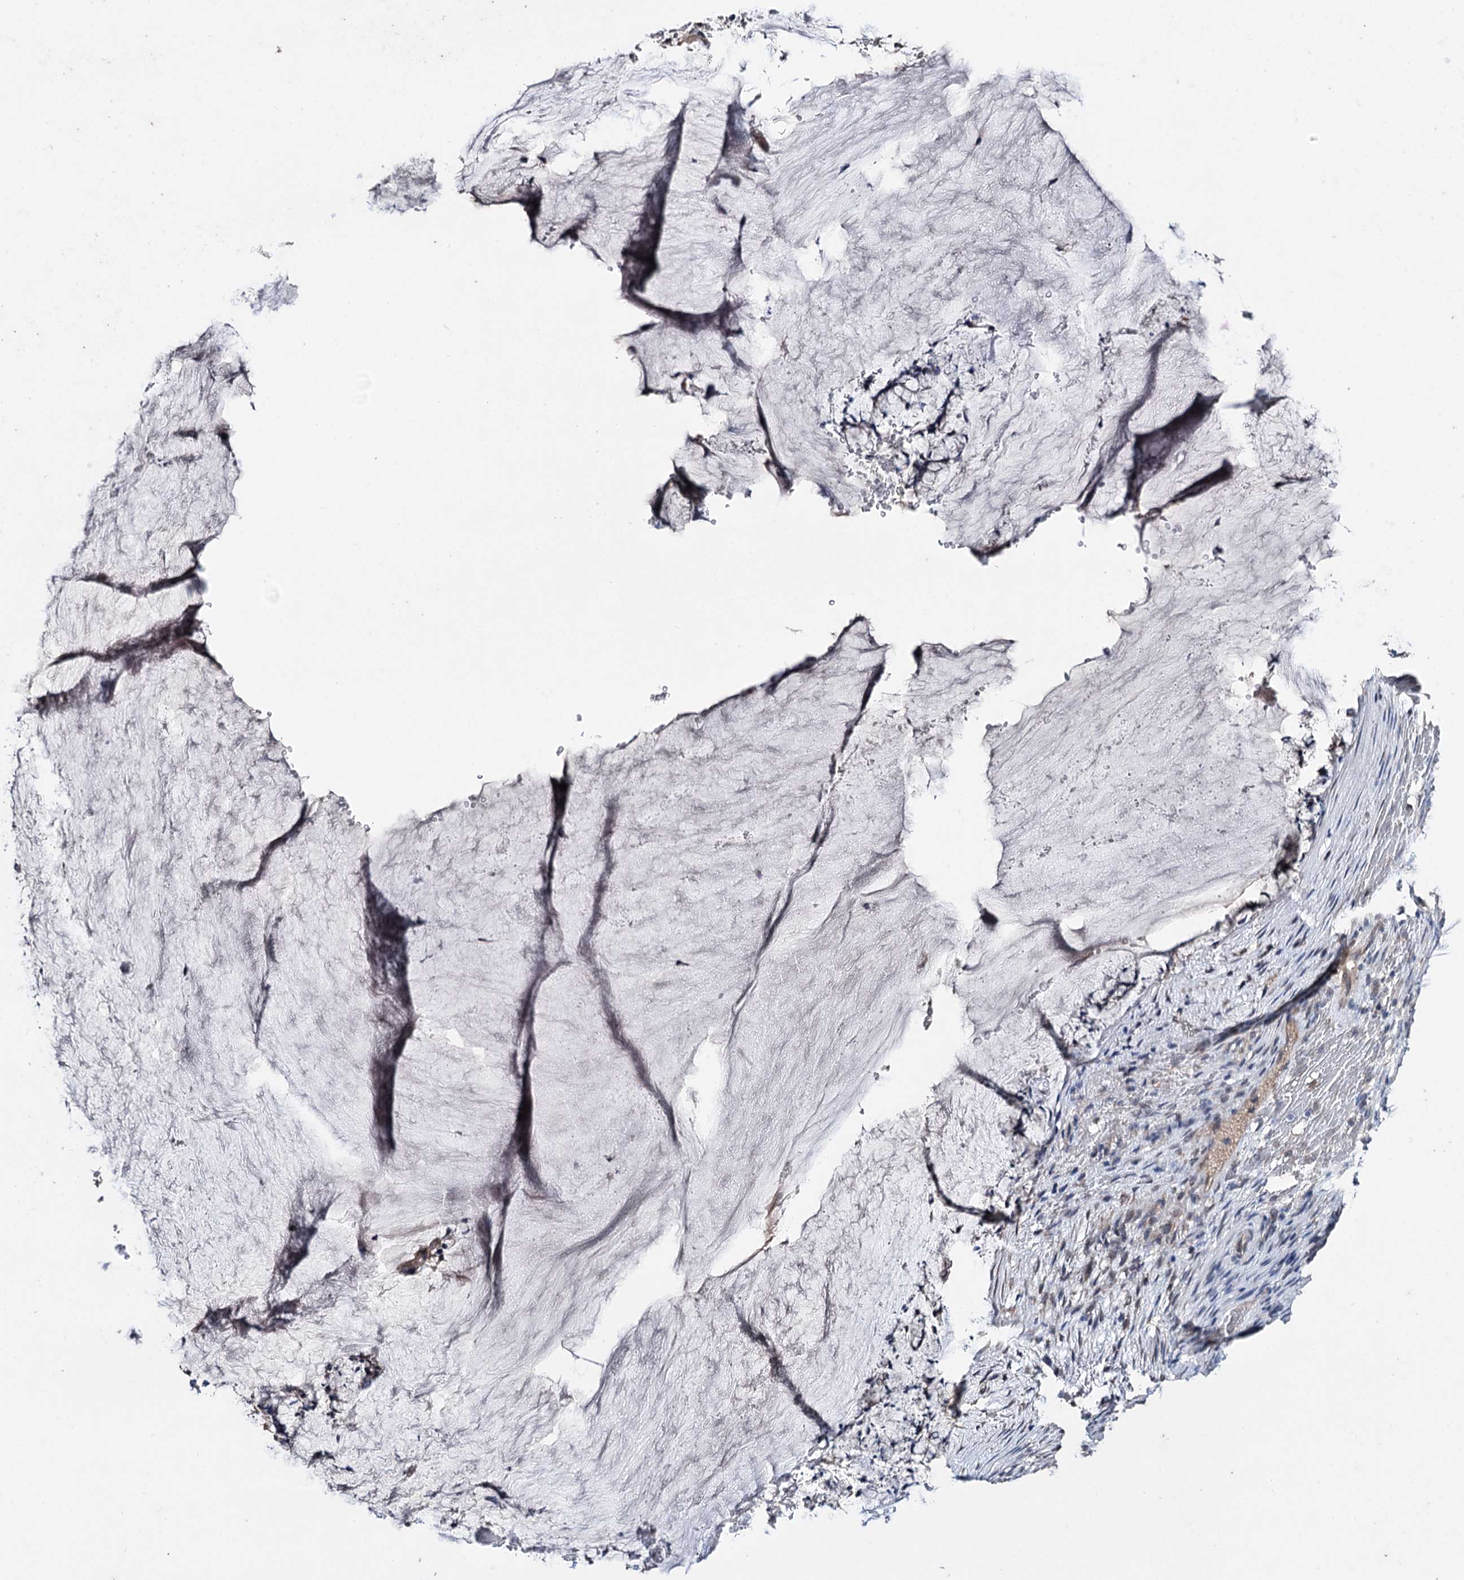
{"staining": {"intensity": "weak", "quantity": "<25%", "location": "cytoplasmic/membranous"}, "tissue": "ovarian cancer", "cell_type": "Tumor cells", "image_type": "cancer", "snomed": [{"axis": "morphology", "description": "Cystadenocarcinoma, mucinous, NOS"}, {"axis": "topography", "description": "Ovary"}], "caption": "Image shows no significant protein positivity in tumor cells of ovarian cancer. (DAB (3,3'-diaminobenzidine) immunohistochemistry (IHC) with hematoxylin counter stain).", "gene": "CLPB", "patient": {"sex": "female", "age": 42}}